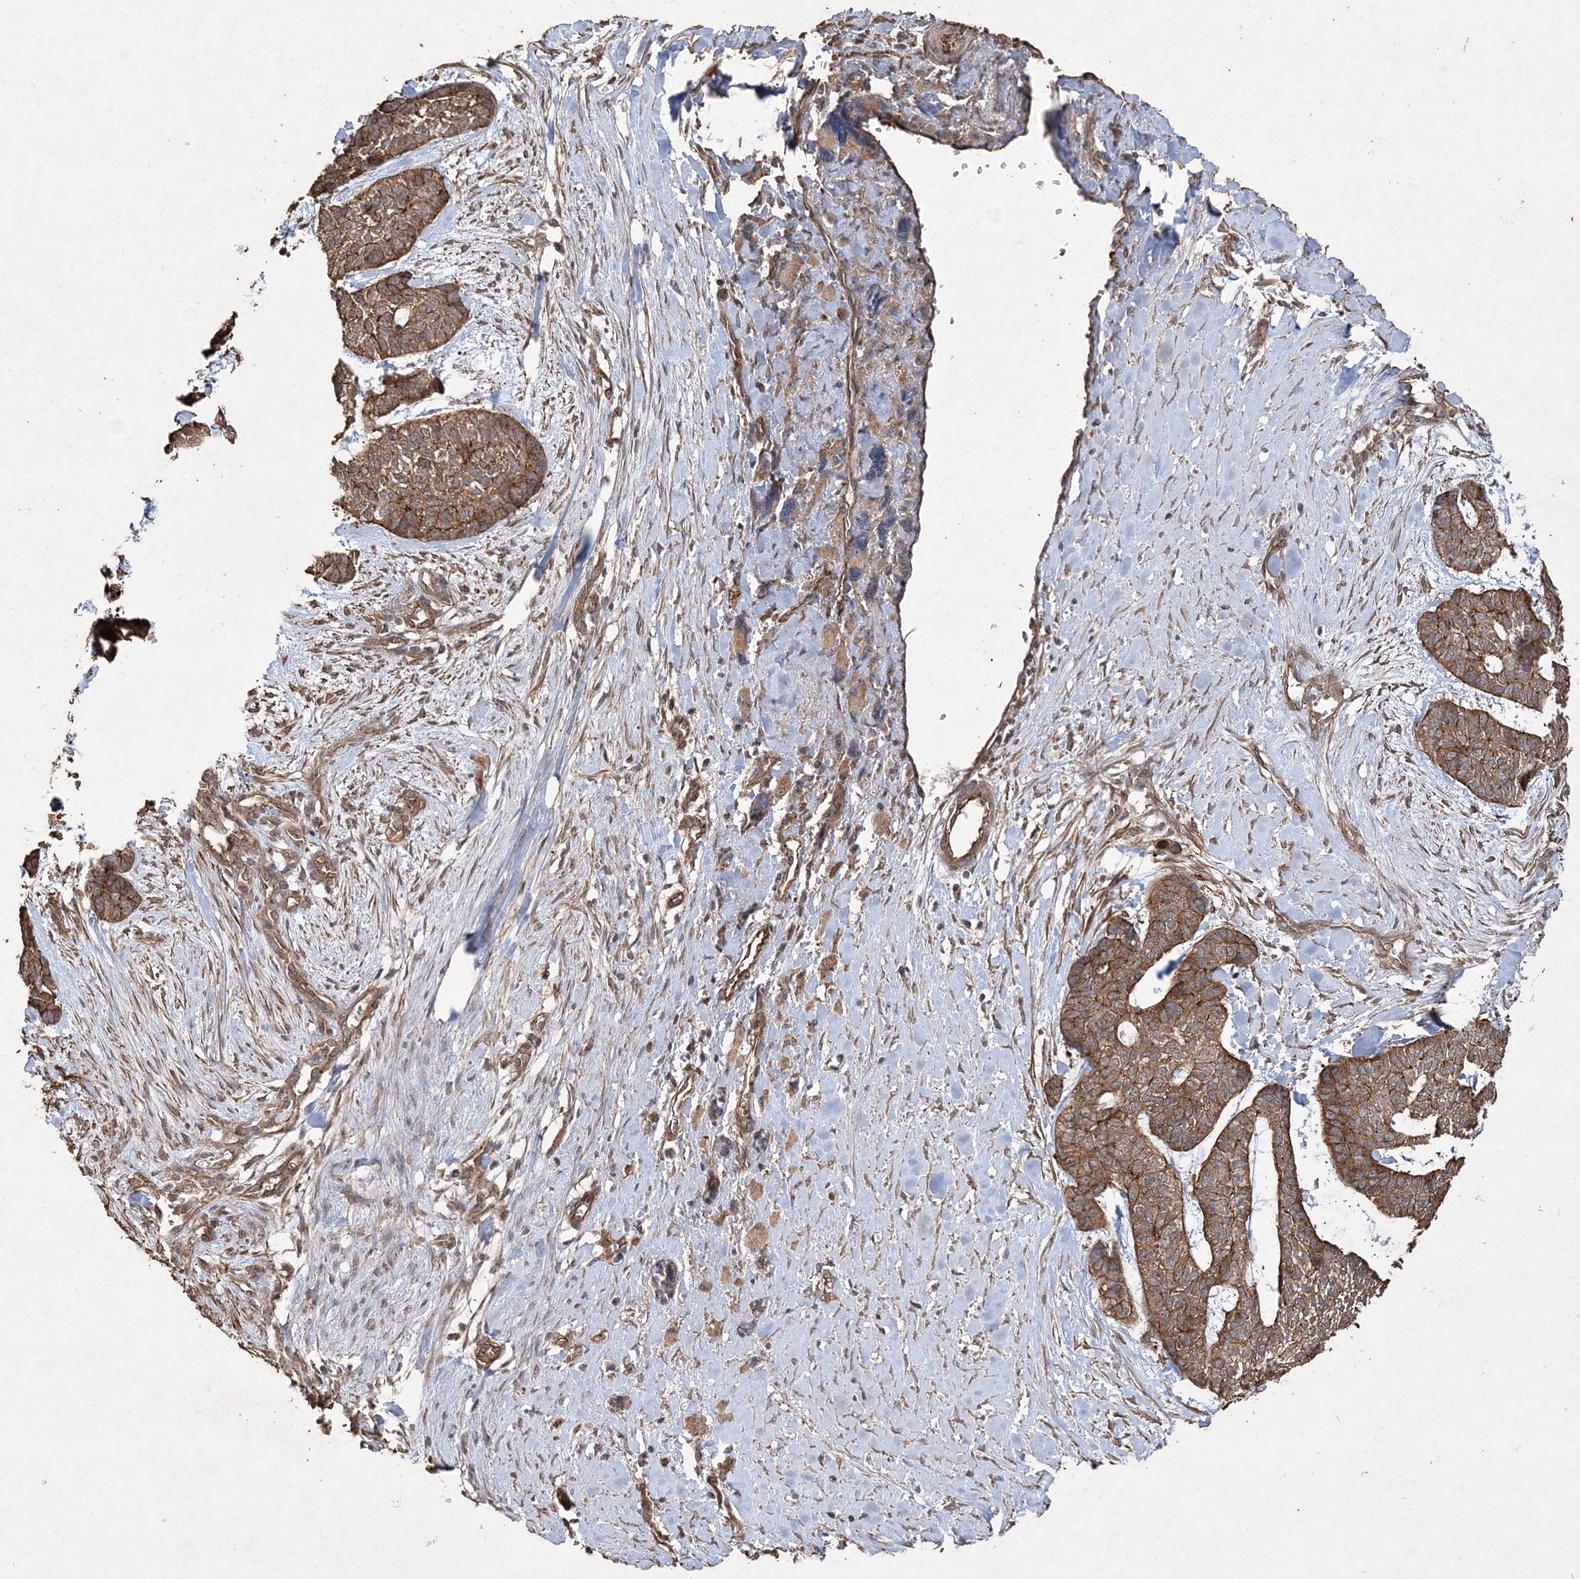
{"staining": {"intensity": "moderate", "quantity": ">75%", "location": "cytoplasmic/membranous"}, "tissue": "skin cancer", "cell_type": "Tumor cells", "image_type": "cancer", "snomed": [{"axis": "morphology", "description": "Basal cell carcinoma"}, {"axis": "topography", "description": "Skin"}], "caption": "Human skin basal cell carcinoma stained with a protein marker shows moderate staining in tumor cells.", "gene": "TTC7A", "patient": {"sex": "female", "age": 64}}